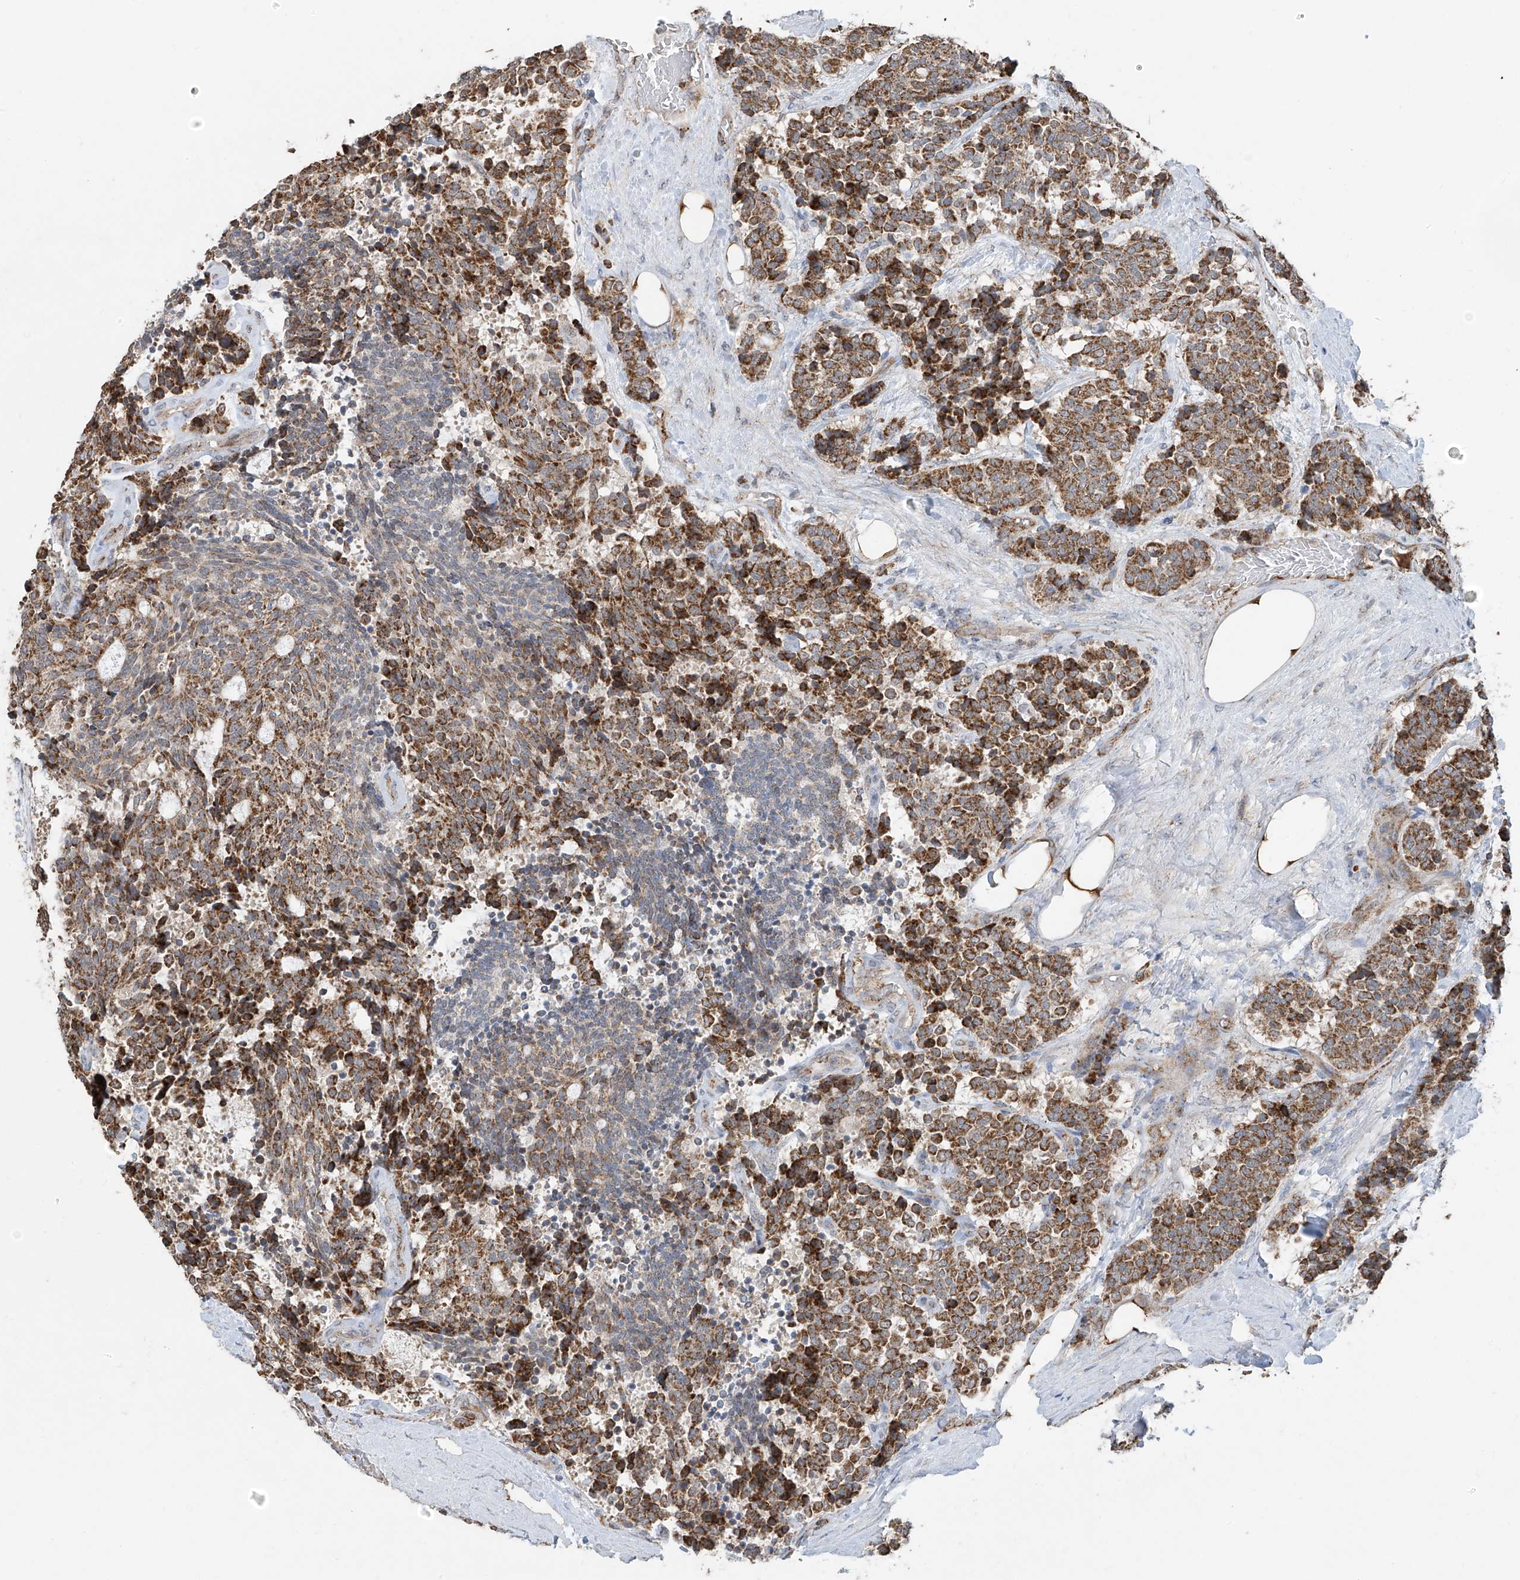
{"staining": {"intensity": "moderate", "quantity": ">75%", "location": "cytoplasmic/membranous"}, "tissue": "carcinoid", "cell_type": "Tumor cells", "image_type": "cancer", "snomed": [{"axis": "morphology", "description": "Carcinoid, malignant, NOS"}, {"axis": "topography", "description": "Pancreas"}], "caption": "An immunohistochemistry micrograph of neoplastic tissue is shown. Protein staining in brown labels moderate cytoplasmic/membranous positivity in carcinoid within tumor cells.", "gene": "UQCC1", "patient": {"sex": "female", "age": 54}}